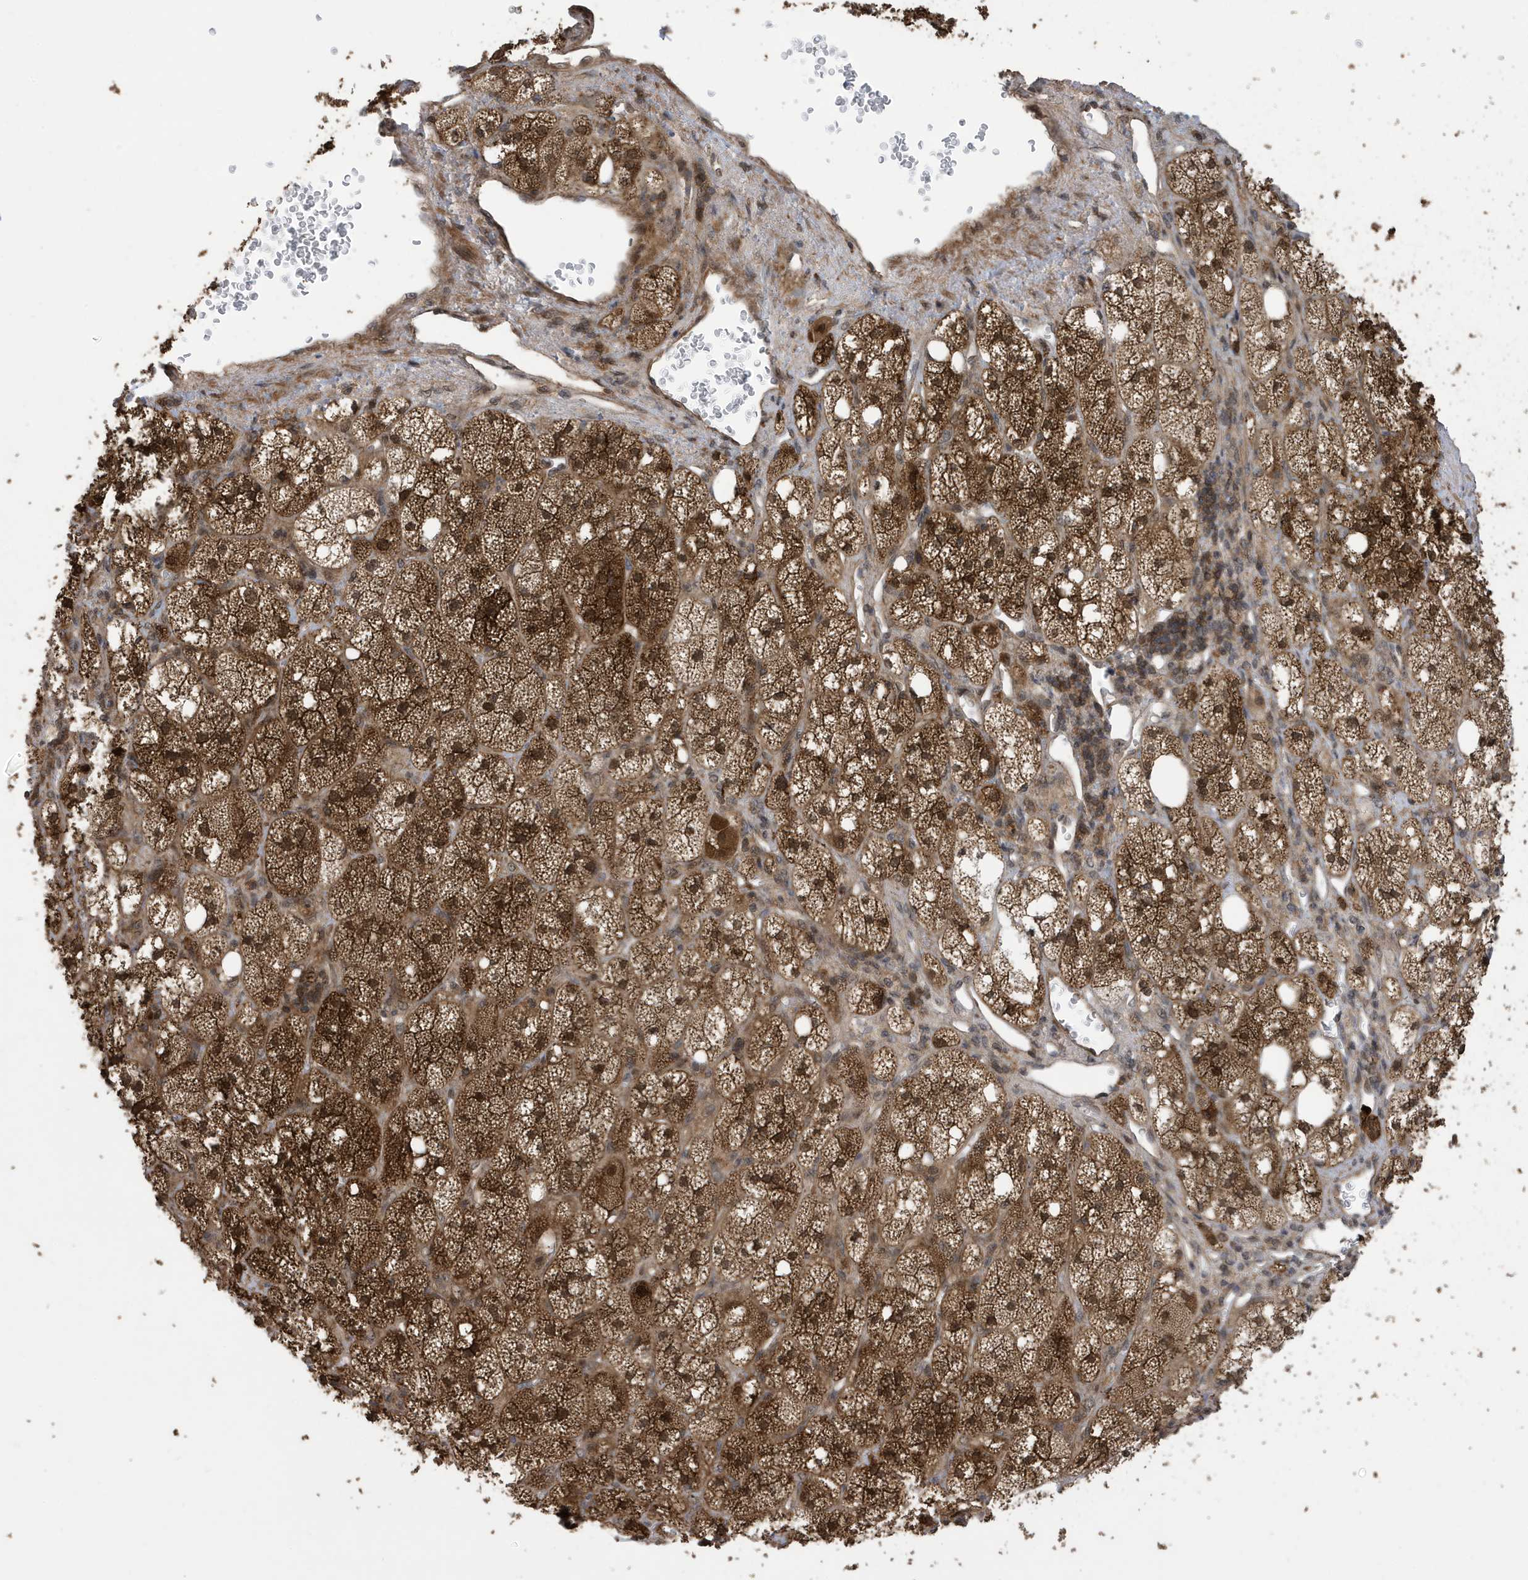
{"staining": {"intensity": "strong", "quantity": ">75%", "location": "cytoplasmic/membranous,nuclear"}, "tissue": "adrenal gland", "cell_type": "Glandular cells", "image_type": "normal", "snomed": [{"axis": "morphology", "description": "Normal tissue, NOS"}, {"axis": "topography", "description": "Adrenal gland"}], "caption": "Adrenal gland stained with DAB (3,3'-diaminobenzidine) immunohistochemistry (IHC) reveals high levels of strong cytoplasmic/membranous,nuclear positivity in approximately >75% of glandular cells. Nuclei are stained in blue.", "gene": "UBQLN1", "patient": {"sex": "male", "age": 61}}